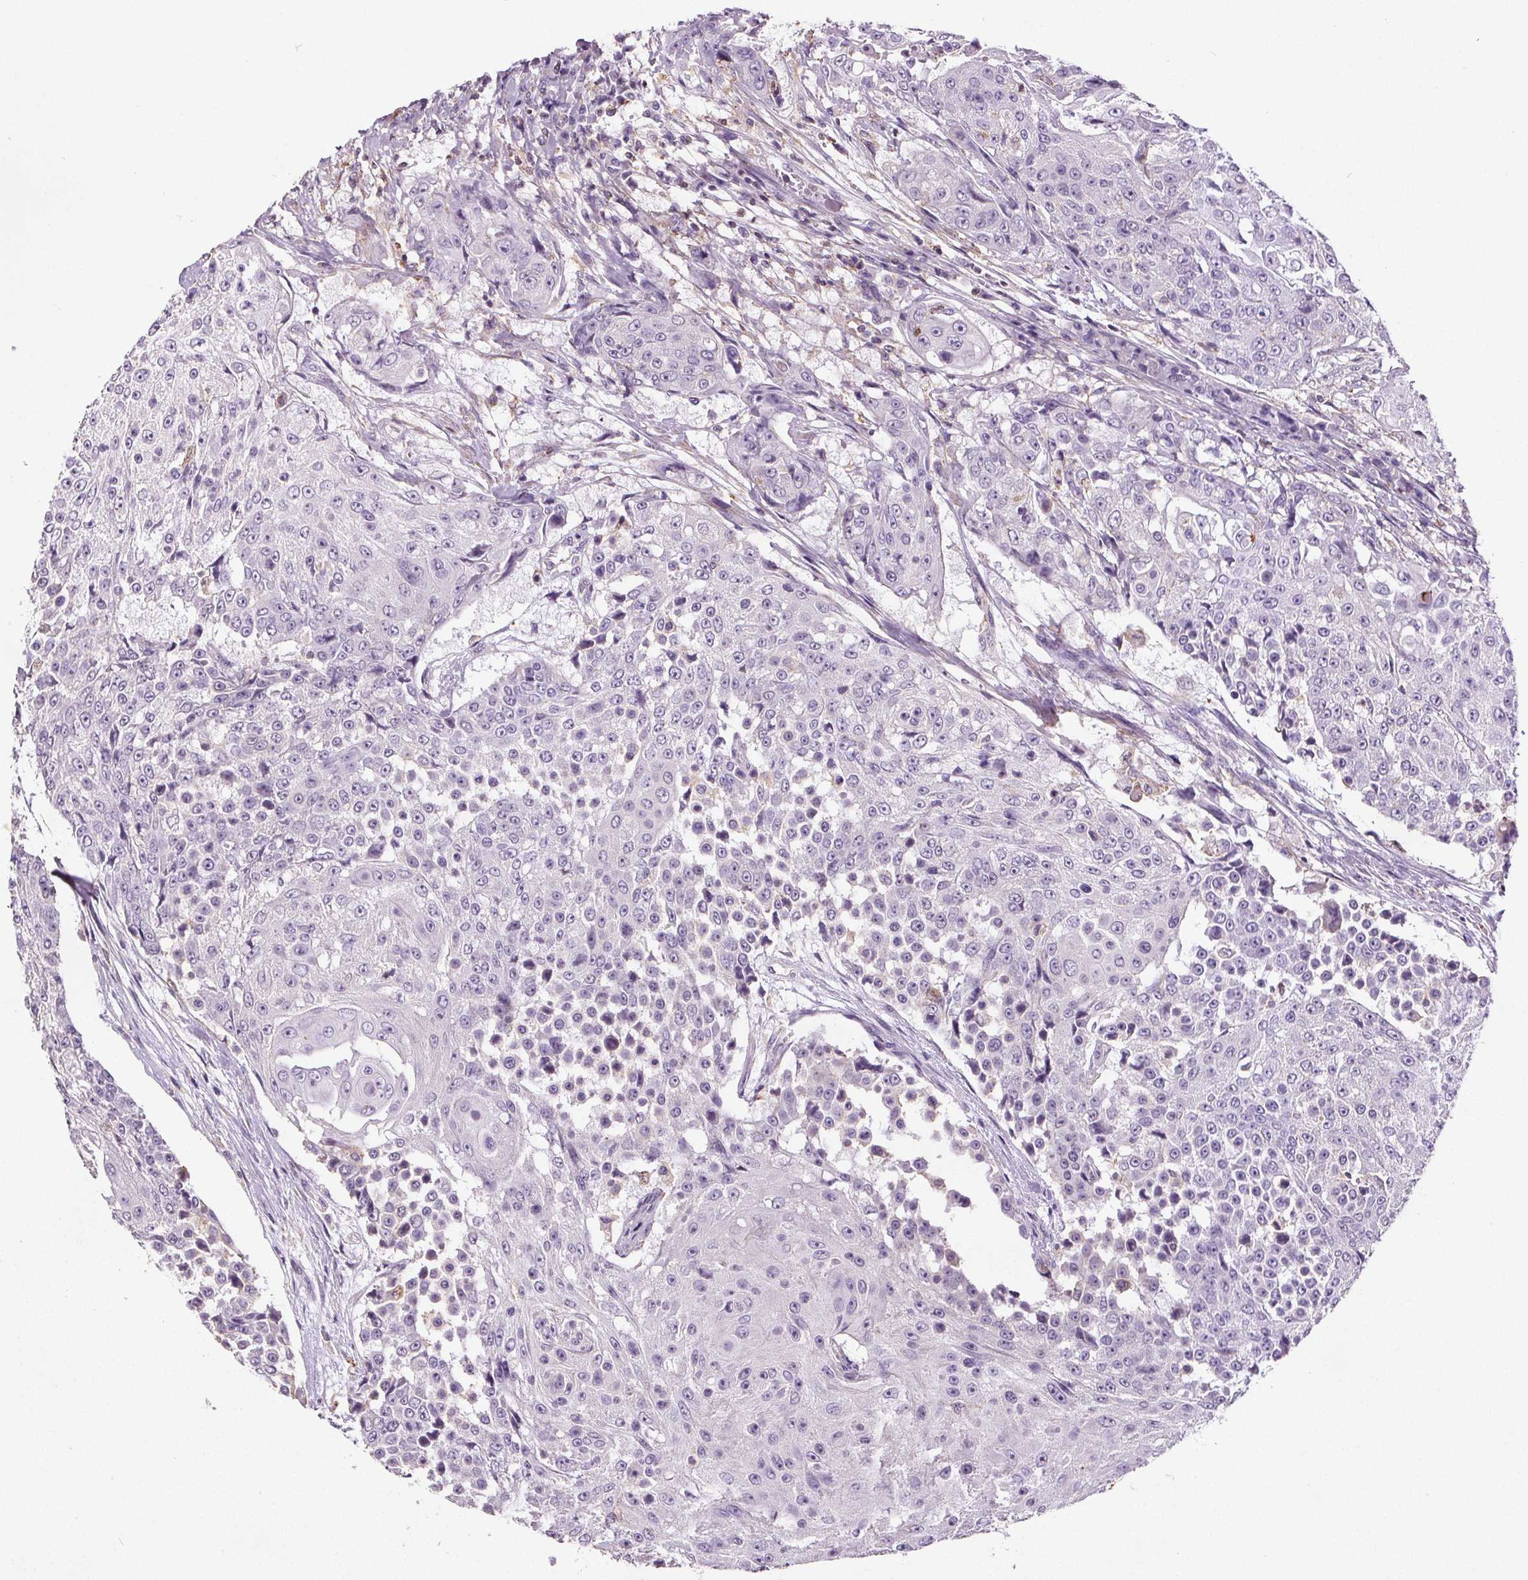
{"staining": {"intensity": "negative", "quantity": "none", "location": "none"}, "tissue": "urothelial cancer", "cell_type": "Tumor cells", "image_type": "cancer", "snomed": [{"axis": "morphology", "description": "Urothelial carcinoma, High grade"}, {"axis": "topography", "description": "Urinary bladder"}], "caption": "This is a histopathology image of IHC staining of urothelial cancer, which shows no positivity in tumor cells. (DAB immunohistochemistry visualized using brightfield microscopy, high magnification).", "gene": "C19orf84", "patient": {"sex": "female", "age": 63}}